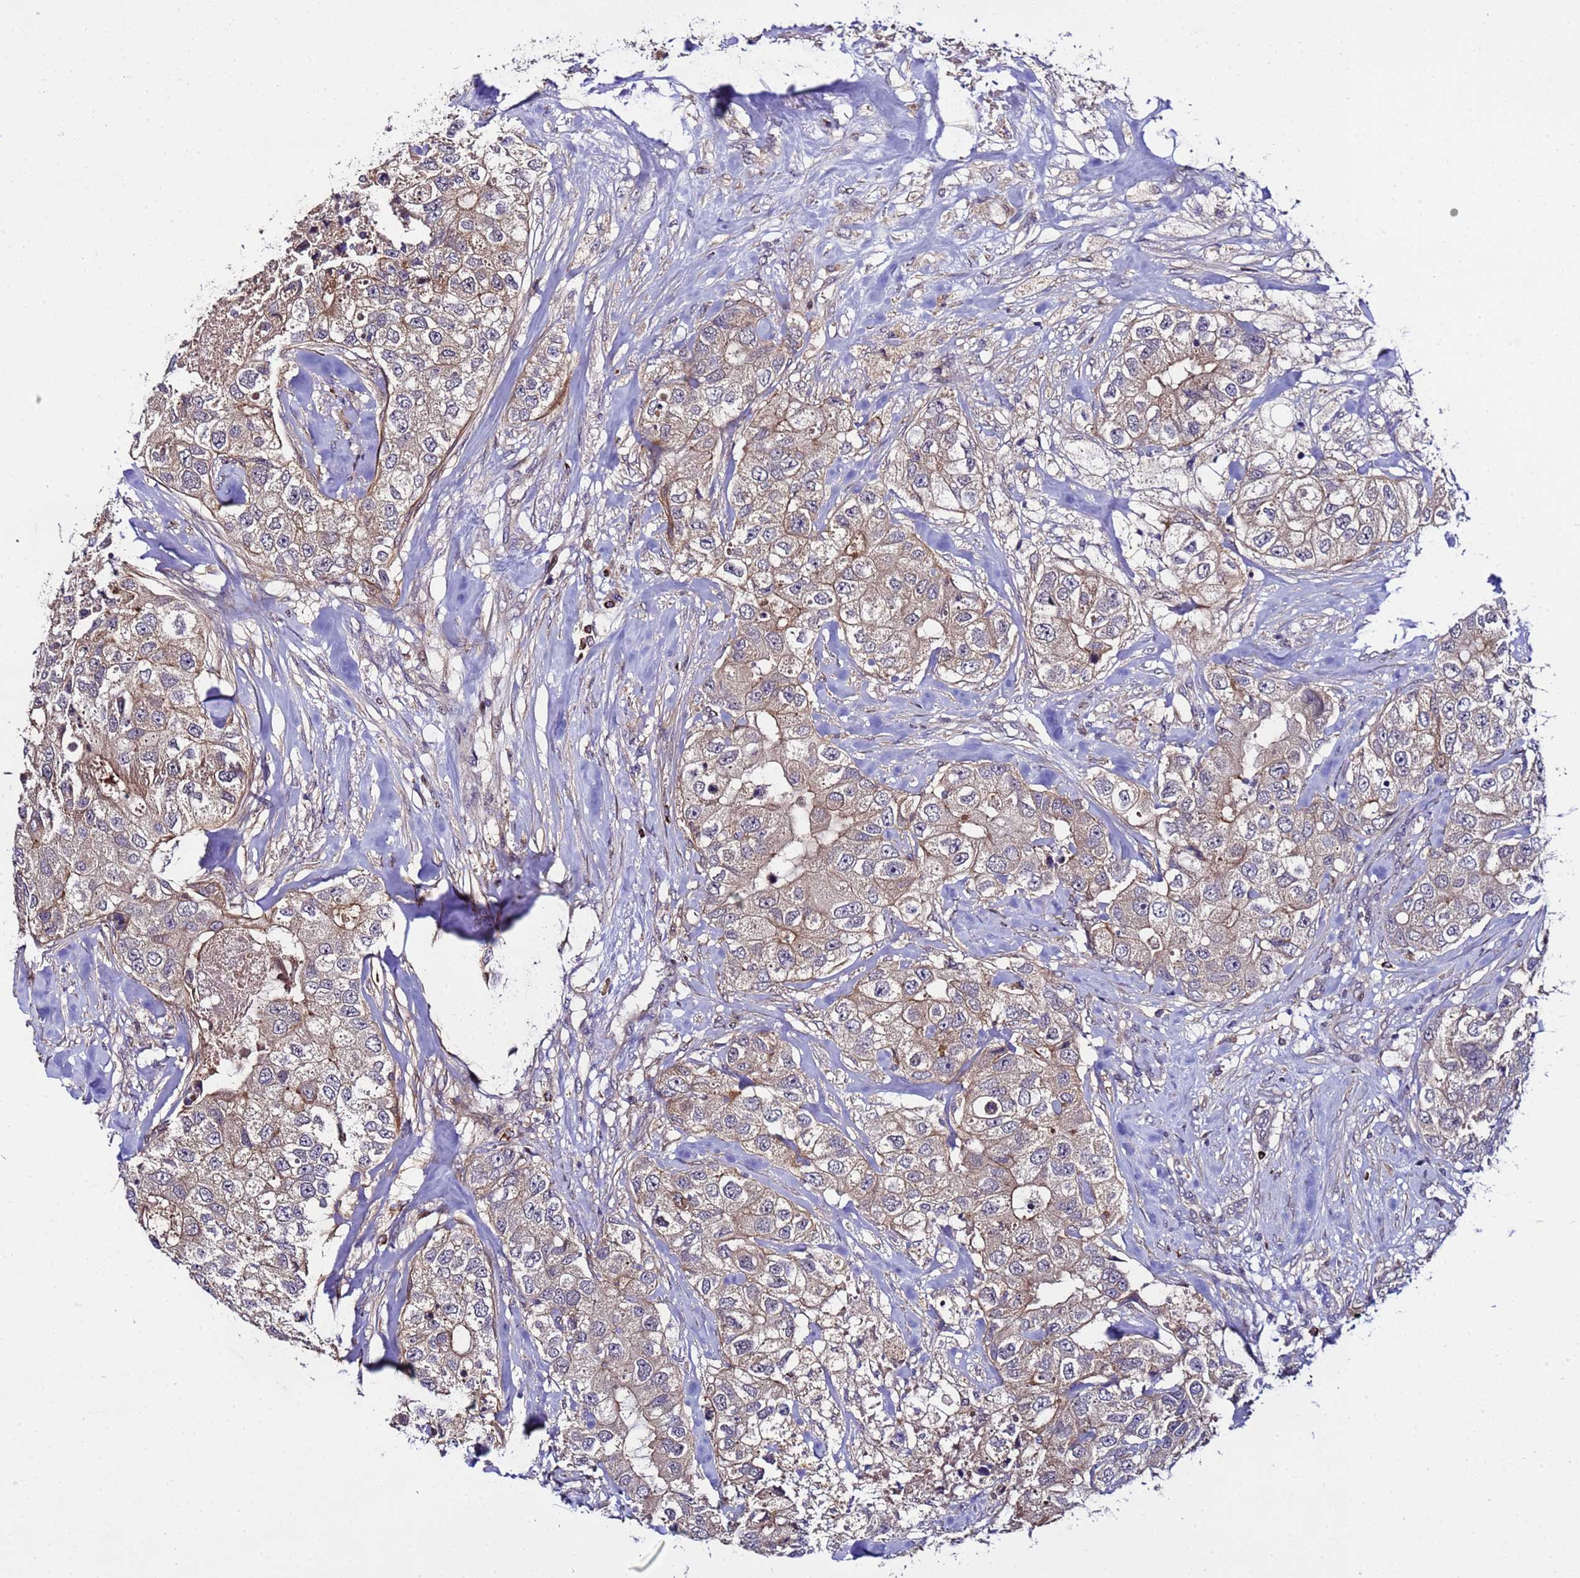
{"staining": {"intensity": "weak", "quantity": "25%-75%", "location": "cytoplasmic/membranous"}, "tissue": "breast cancer", "cell_type": "Tumor cells", "image_type": "cancer", "snomed": [{"axis": "morphology", "description": "Duct carcinoma"}, {"axis": "topography", "description": "Breast"}], "caption": "Tumor cells show low levels of weak cytoplasmic/membranous positivity in approximately 25%-75% of cells in breast cancer. Using DAB (3,3'-diaminobenzidine) (brown) and hematoxylin (blue) stains, captured at high magnification using brightfield microscopy.", "gene": "PLXDC2", "patient": {"sex": "female", "age": 62}}